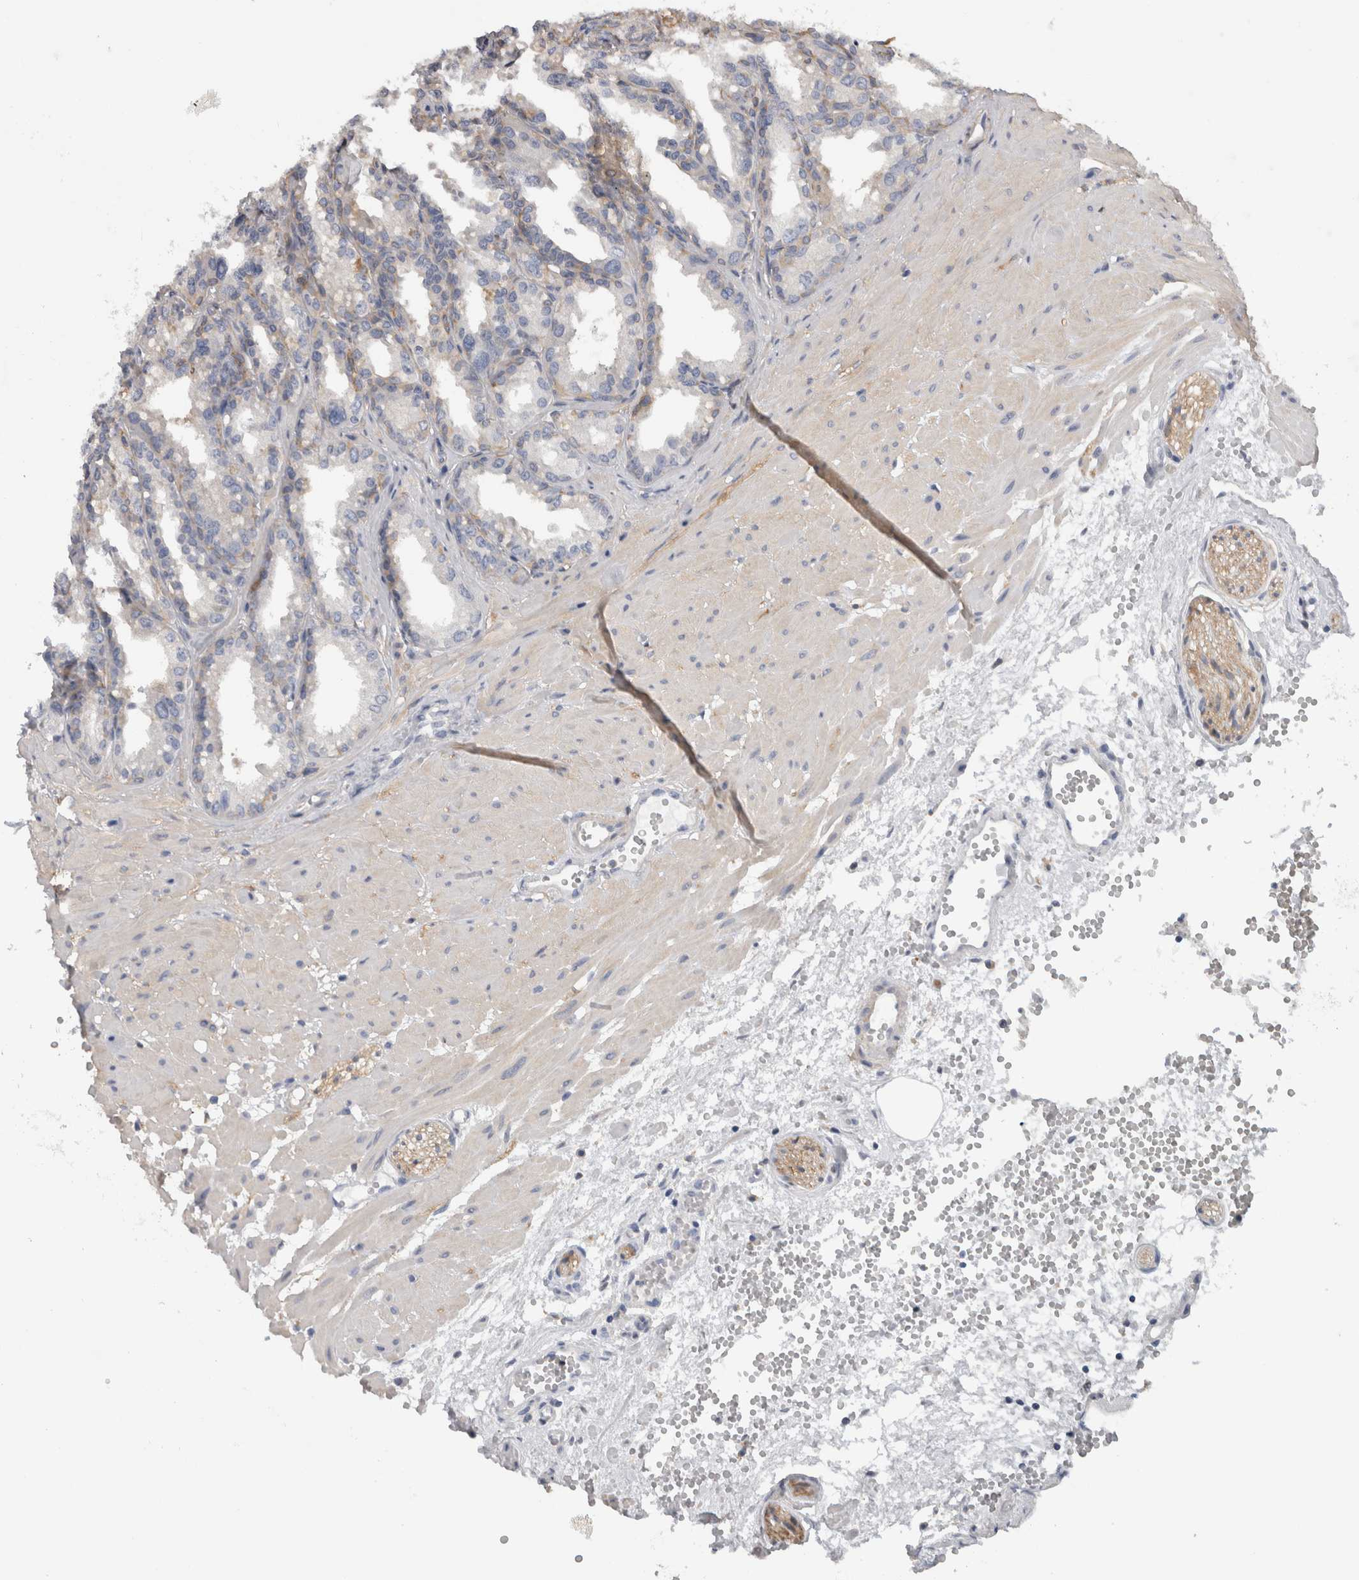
{"staining": {"intensity": "moderate", "quantity": "<25%", "location": "cytoplasmic/membranous"}, "tissue": "seminal vesicle", "cell_type": "Glandular cells", "image_type": "normal", "snomed": [{"axis": "morphology", "description": "Normal tissue, NOS"}, {"axis": "topography", "description": "Prostate"}, {"axis": "topography", "description": "Seminal veicle"}], "caption": "Glandular cells exhibit low levels of moderate cytoplasmic/membranous staining in approximately <25% of cells in normal seminal vesicle. Nuclei are stained in blue.", "gene": "SCRN1", "patient": {"sex": "male", "age": 51}}